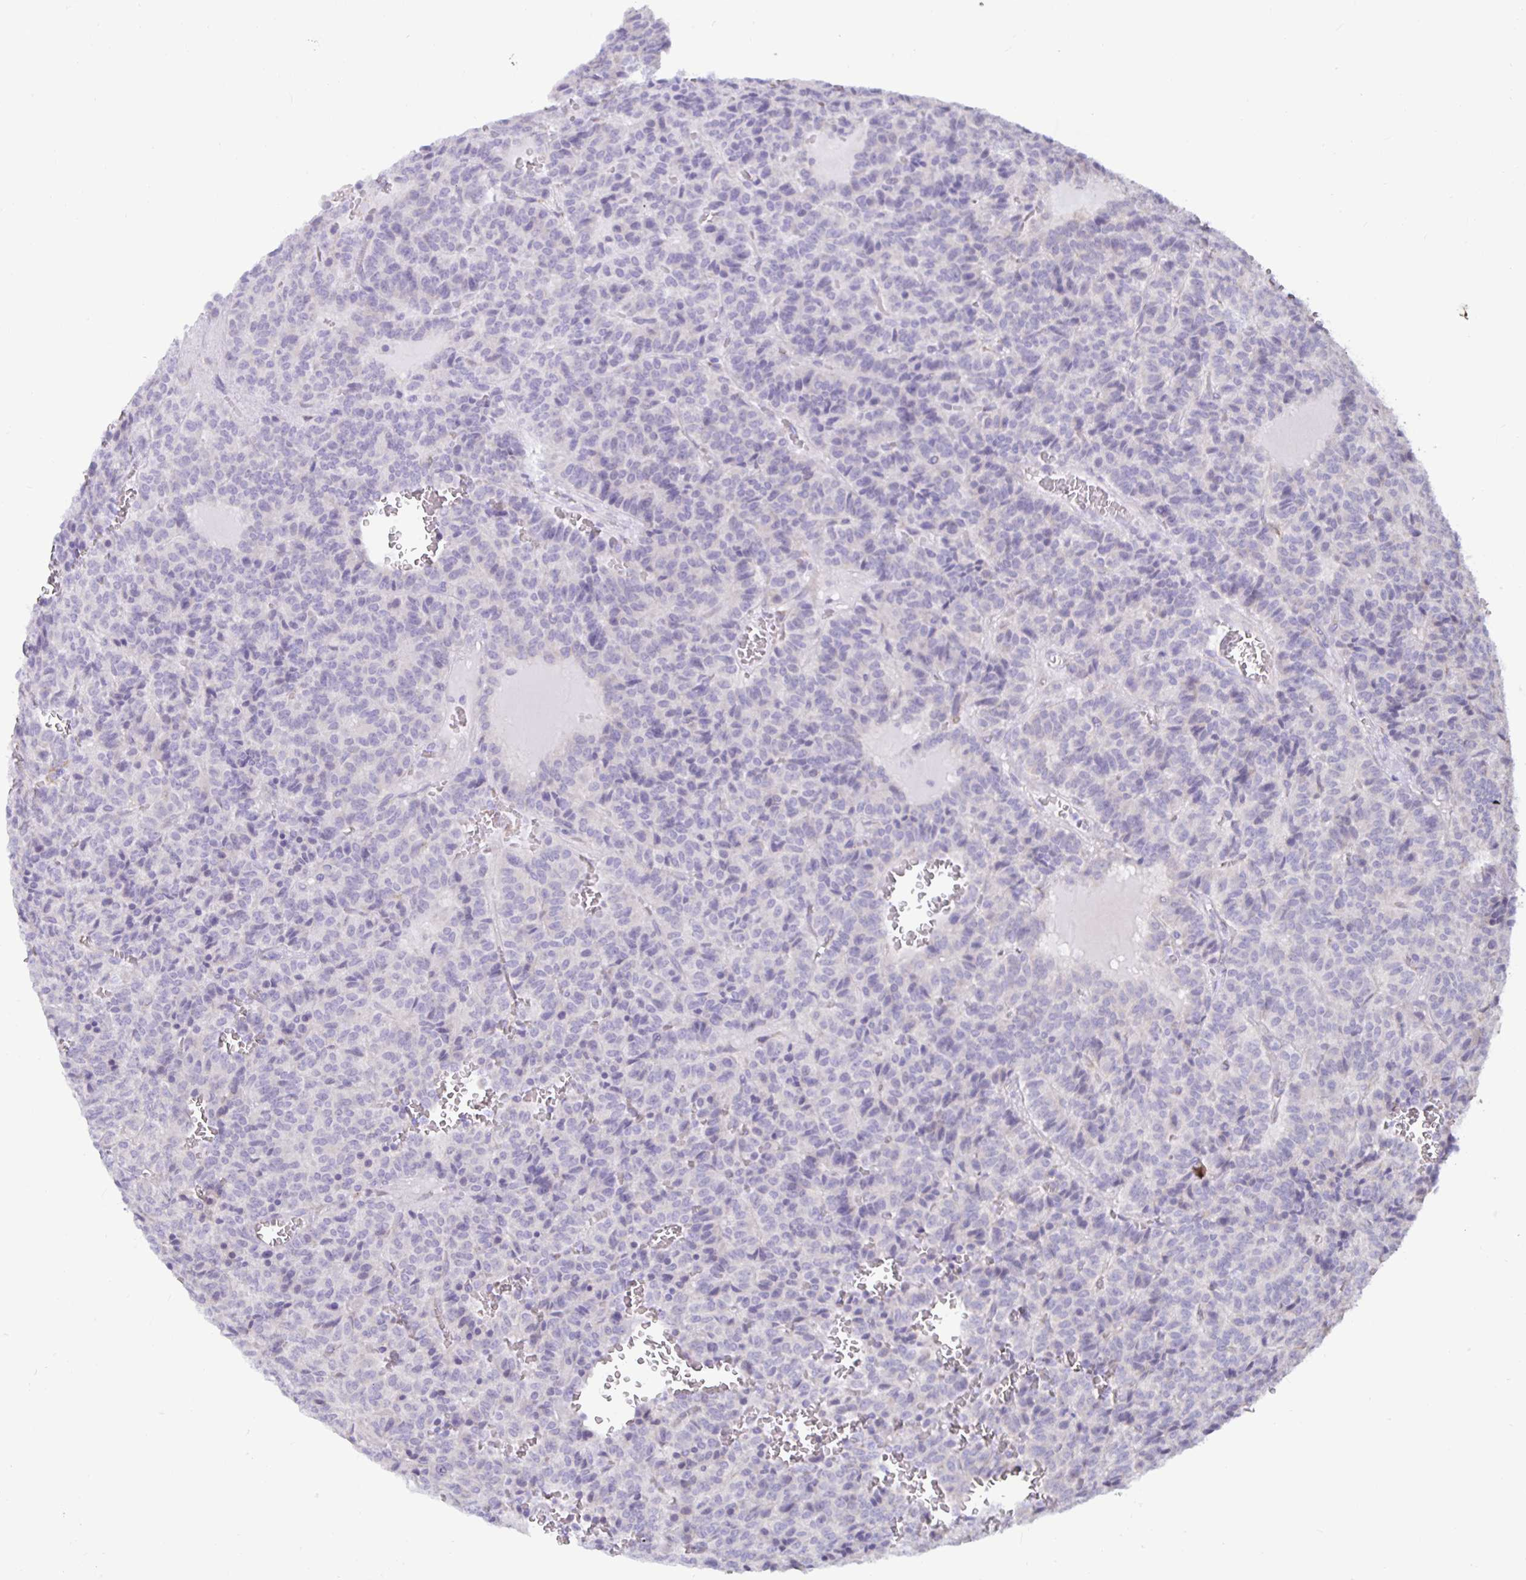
{"staining": {"intensity": "negative", "quantity": "none", "location": "none"}, "tissue": "carcinoid", "cell_type": "Tumor cells", "image_type": "cancer", "snomed": [{"axis": "morphology", "description": "Carcinoid, malignant, NOS"}, {"axis": "topography", "description": "Lung"}], "caption": "There is no significant staining in tumor cells of carcinoid.", "gene": "DNAI2", "patient": {"sex": "male", "age": 70}}